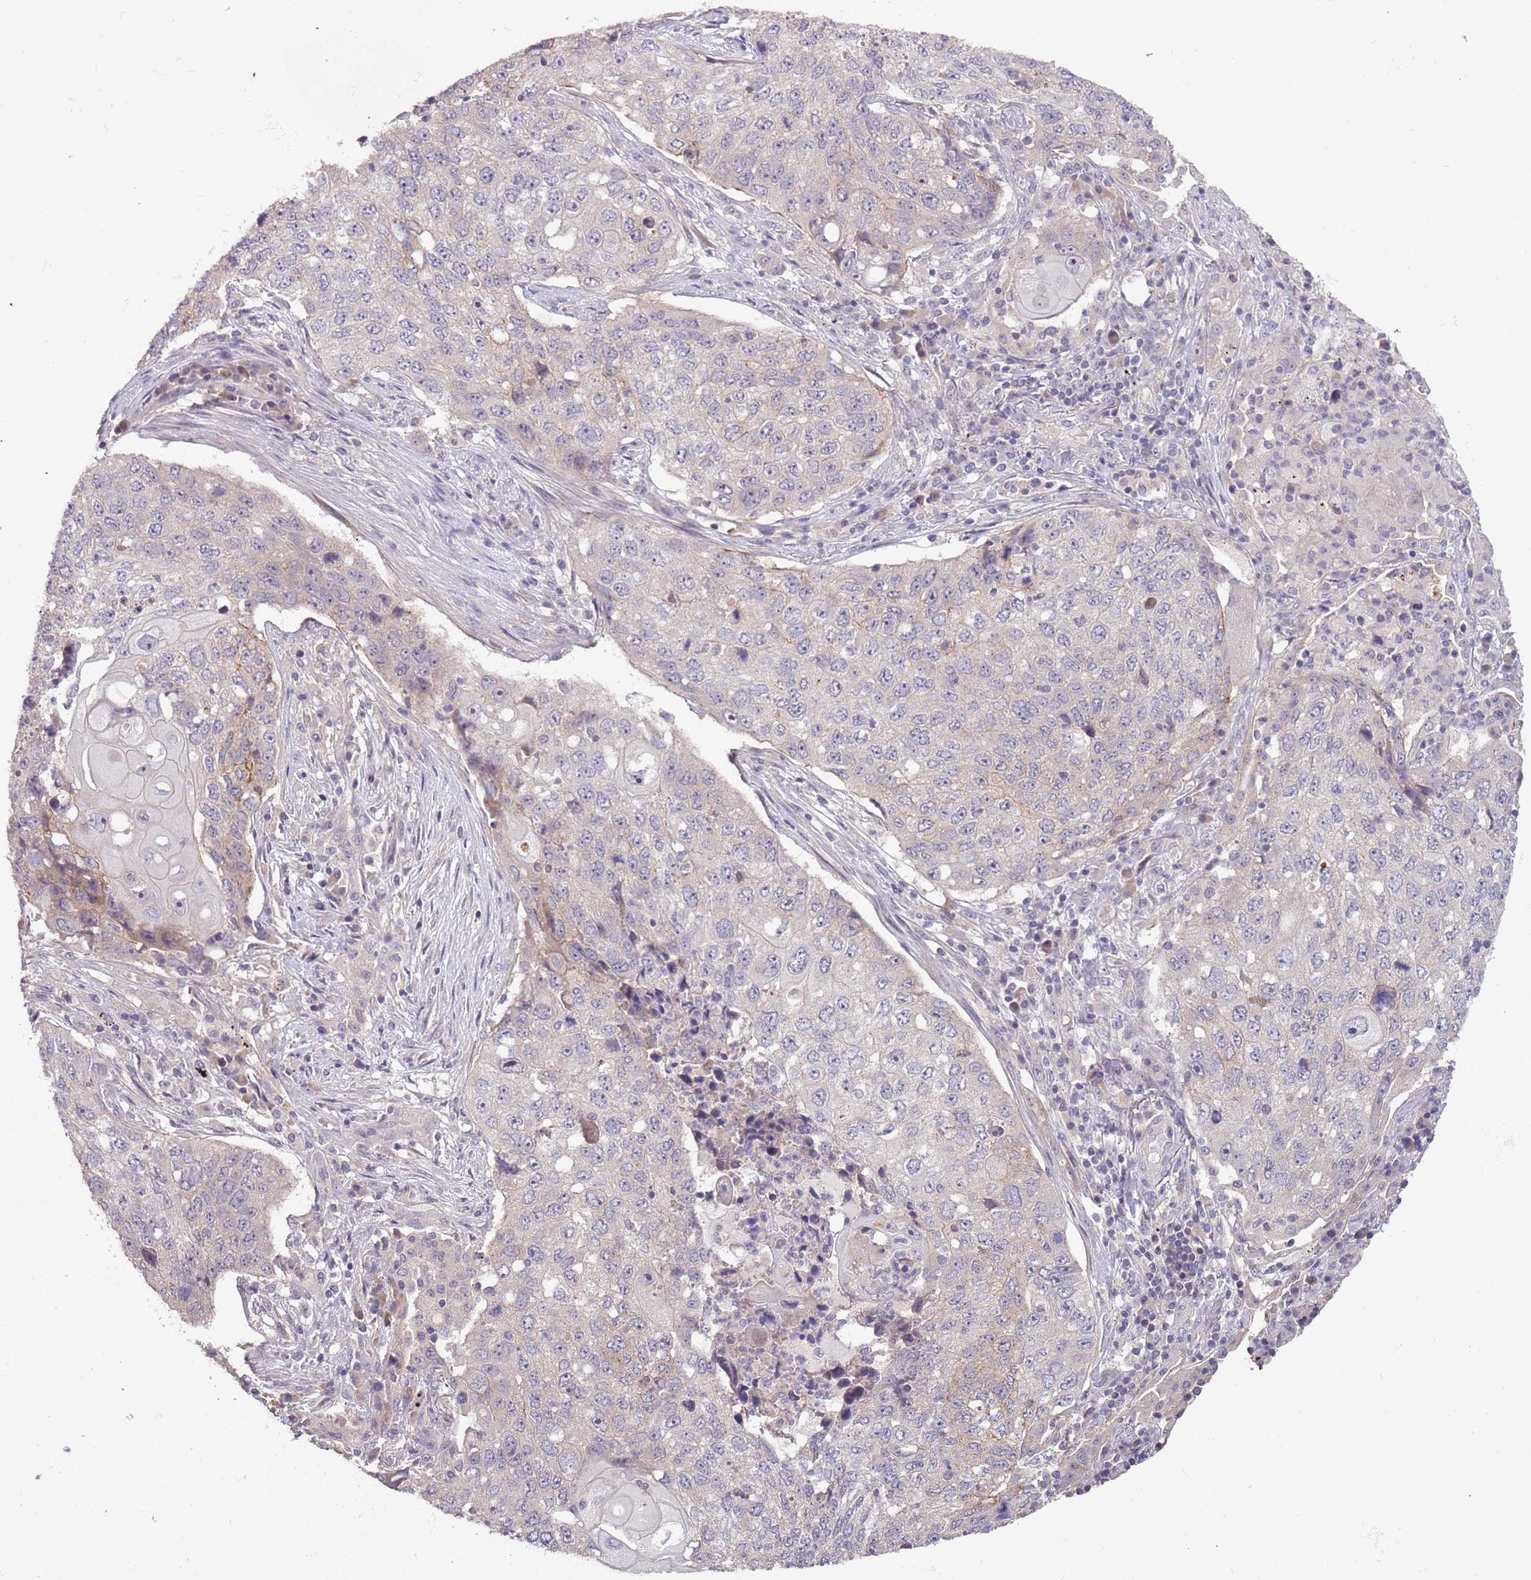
{"staining": {"intensity": "weak", "quantity": "<25%", "location": "cytoplasmic/membranous"}, "tissue": "lung cancer", "cell_type": "Tumor cells", "image_type": "cancer", "snomed": [{"axis": "morphology", "description": "Squamous cell carcinoma, NOS"}, {"axis": "topography", "description": "Lung"}], "caption": "There is no significant expression in tumor cells of lung cancer.", "gene": "SHROOM3", "patient": {"sex": "female", "age": 63}}